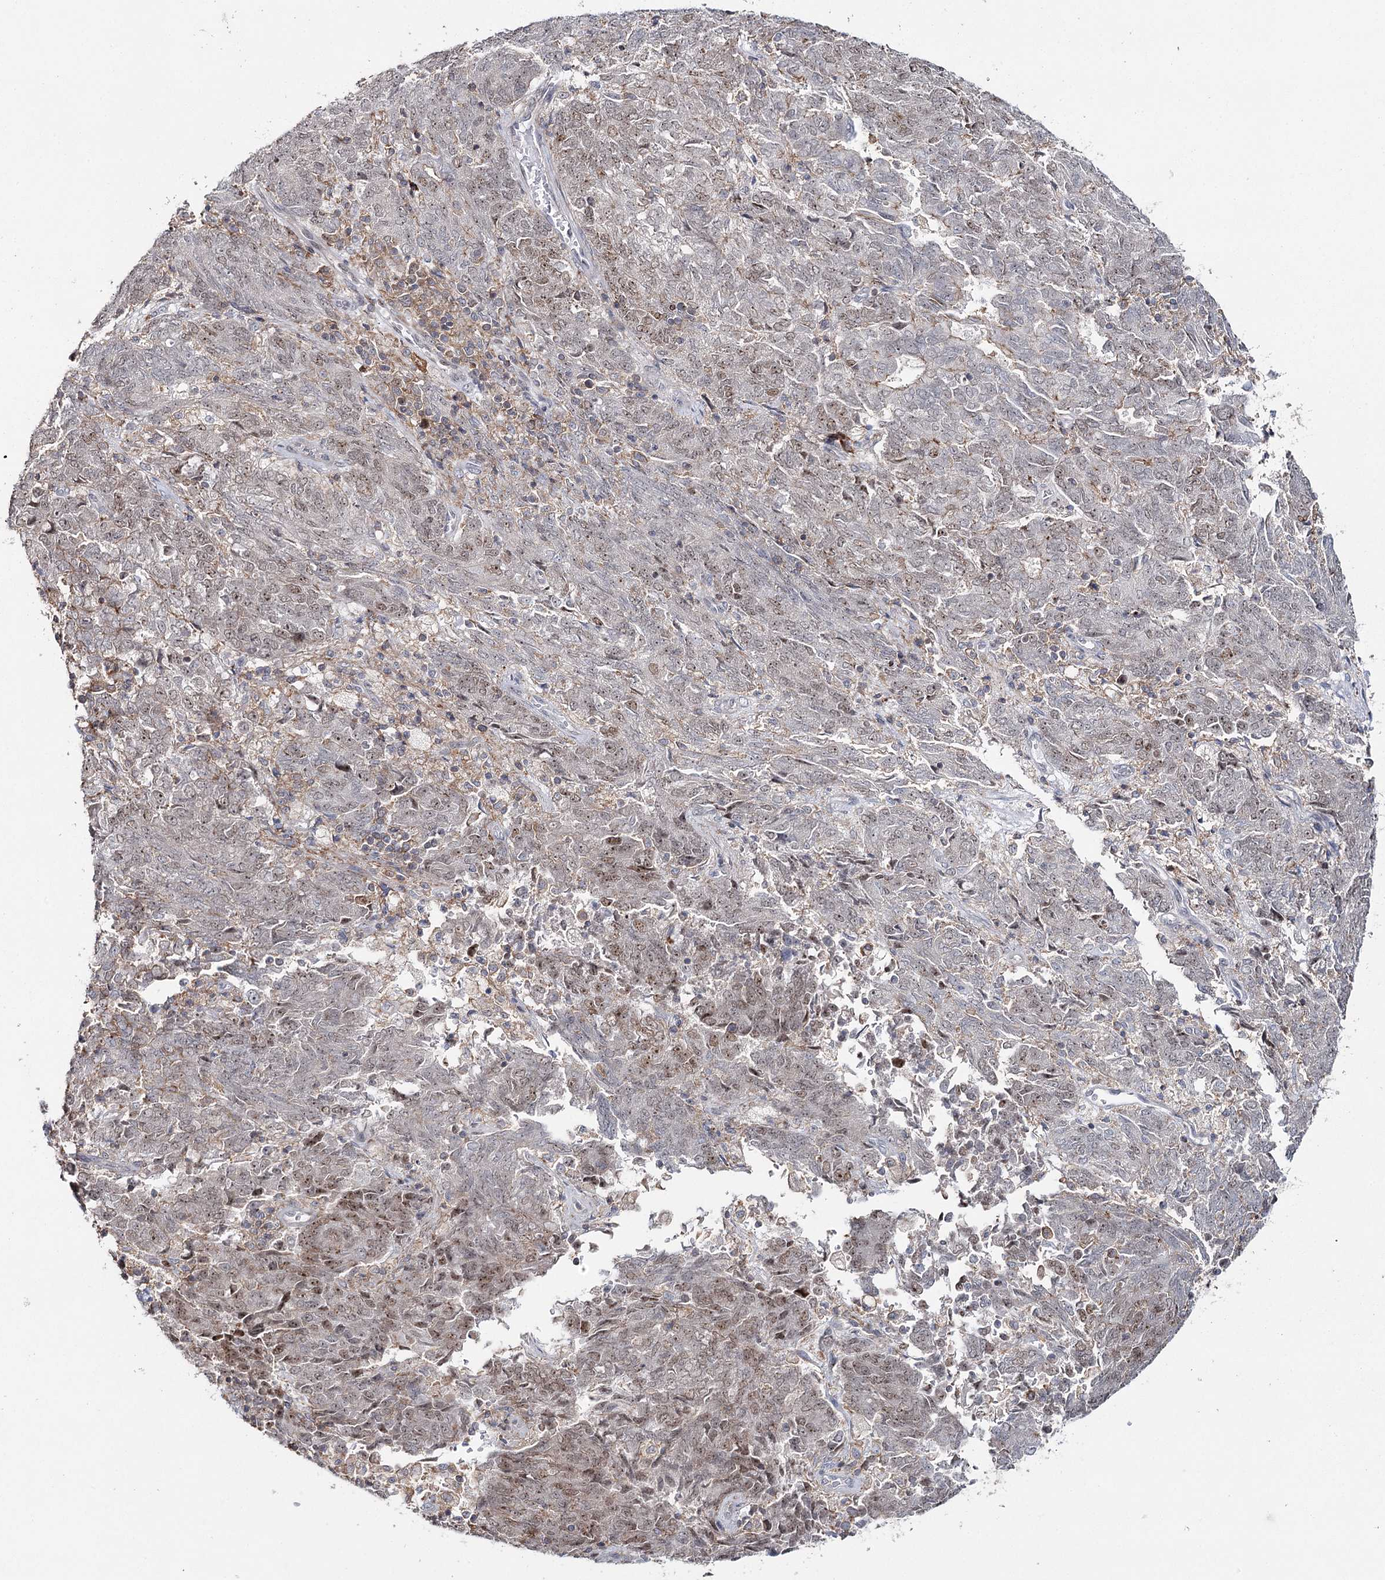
{"staining": {"intensity": "weak", "quantity": "25%-75%", "location": "nuclear"}, "tissue": "endometrial cancer", "cell_type": "Tumor cells", "image_type": "cancer", "snomed": [{"axis": "morphology", "description": "Adenocarcinoma, NOS"}, {"axis": "topography", "description": "Endometrium"}], "caption": "Protein staining of endometrial cancer (adenocarcinoma) tissue reveals weak nuclear positivity in about 25%-75% of tumor cells. (Stains: DAB (3,3'-diaminobenzidine) in brown, nuclei in blue, Microscopy: brightfield microscopy at high magnification).", "gene": "ZC3H8", "patient": {"sex": "female", "age": 80}}